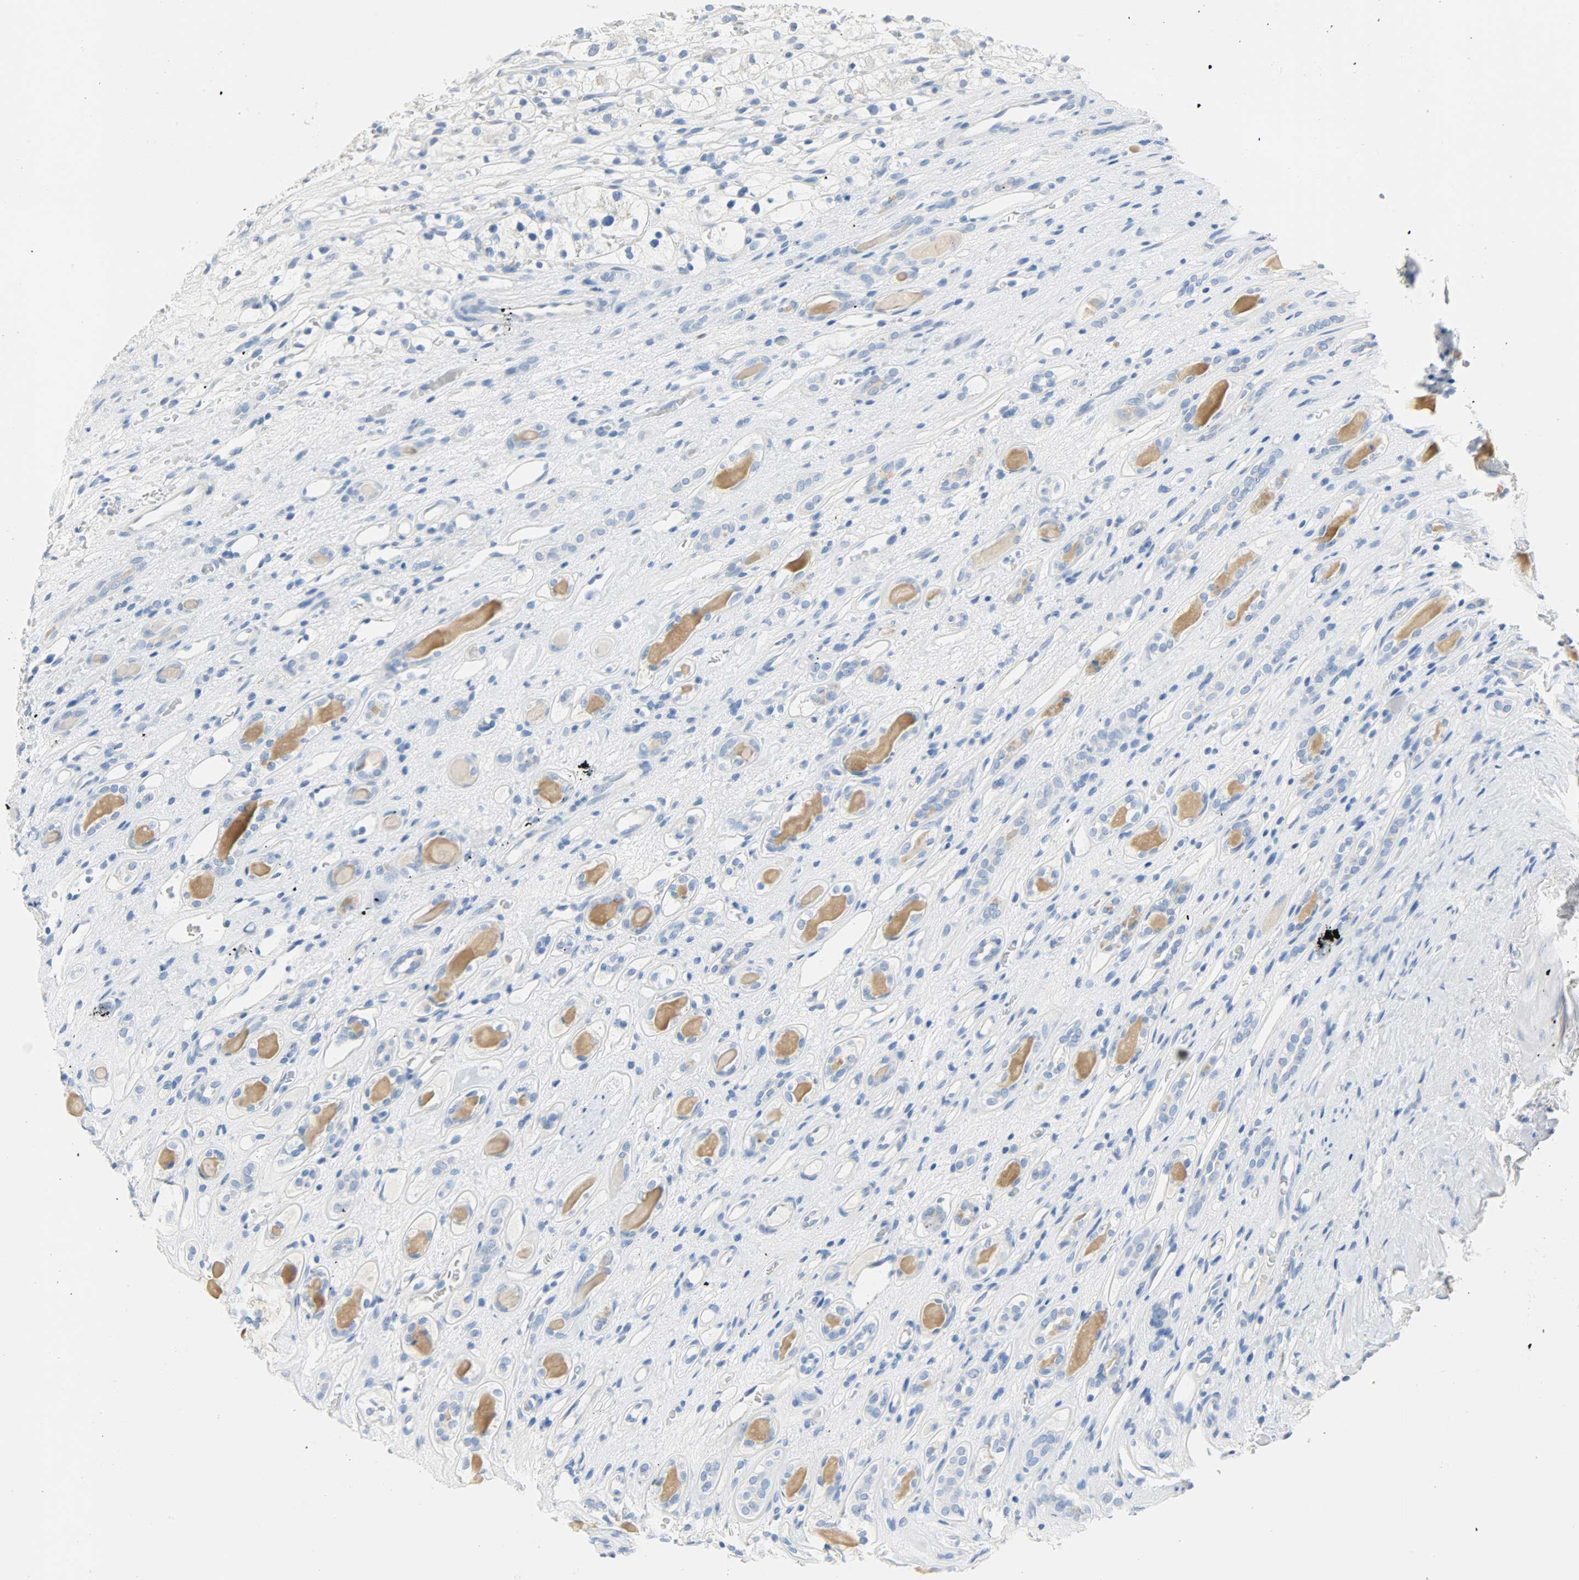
{"staining": {"intensity": "negative", "quantity": "none", "location": "none"}, "tissue": "renal cancer", "cell_type": "Tumor cells", "image_type": "cancer", "snomed": [{"axis": "morphology", "description": "Adenocarcinoma, NOS"}, {"axis": "topography", "description": "Kidney"}], "caption": "IHC of renal cancer reveals no expression in tumor cells. Nuclei are stained in blue.", "gene": "CA3", "patient": {"sex": "female", "age": 60}}